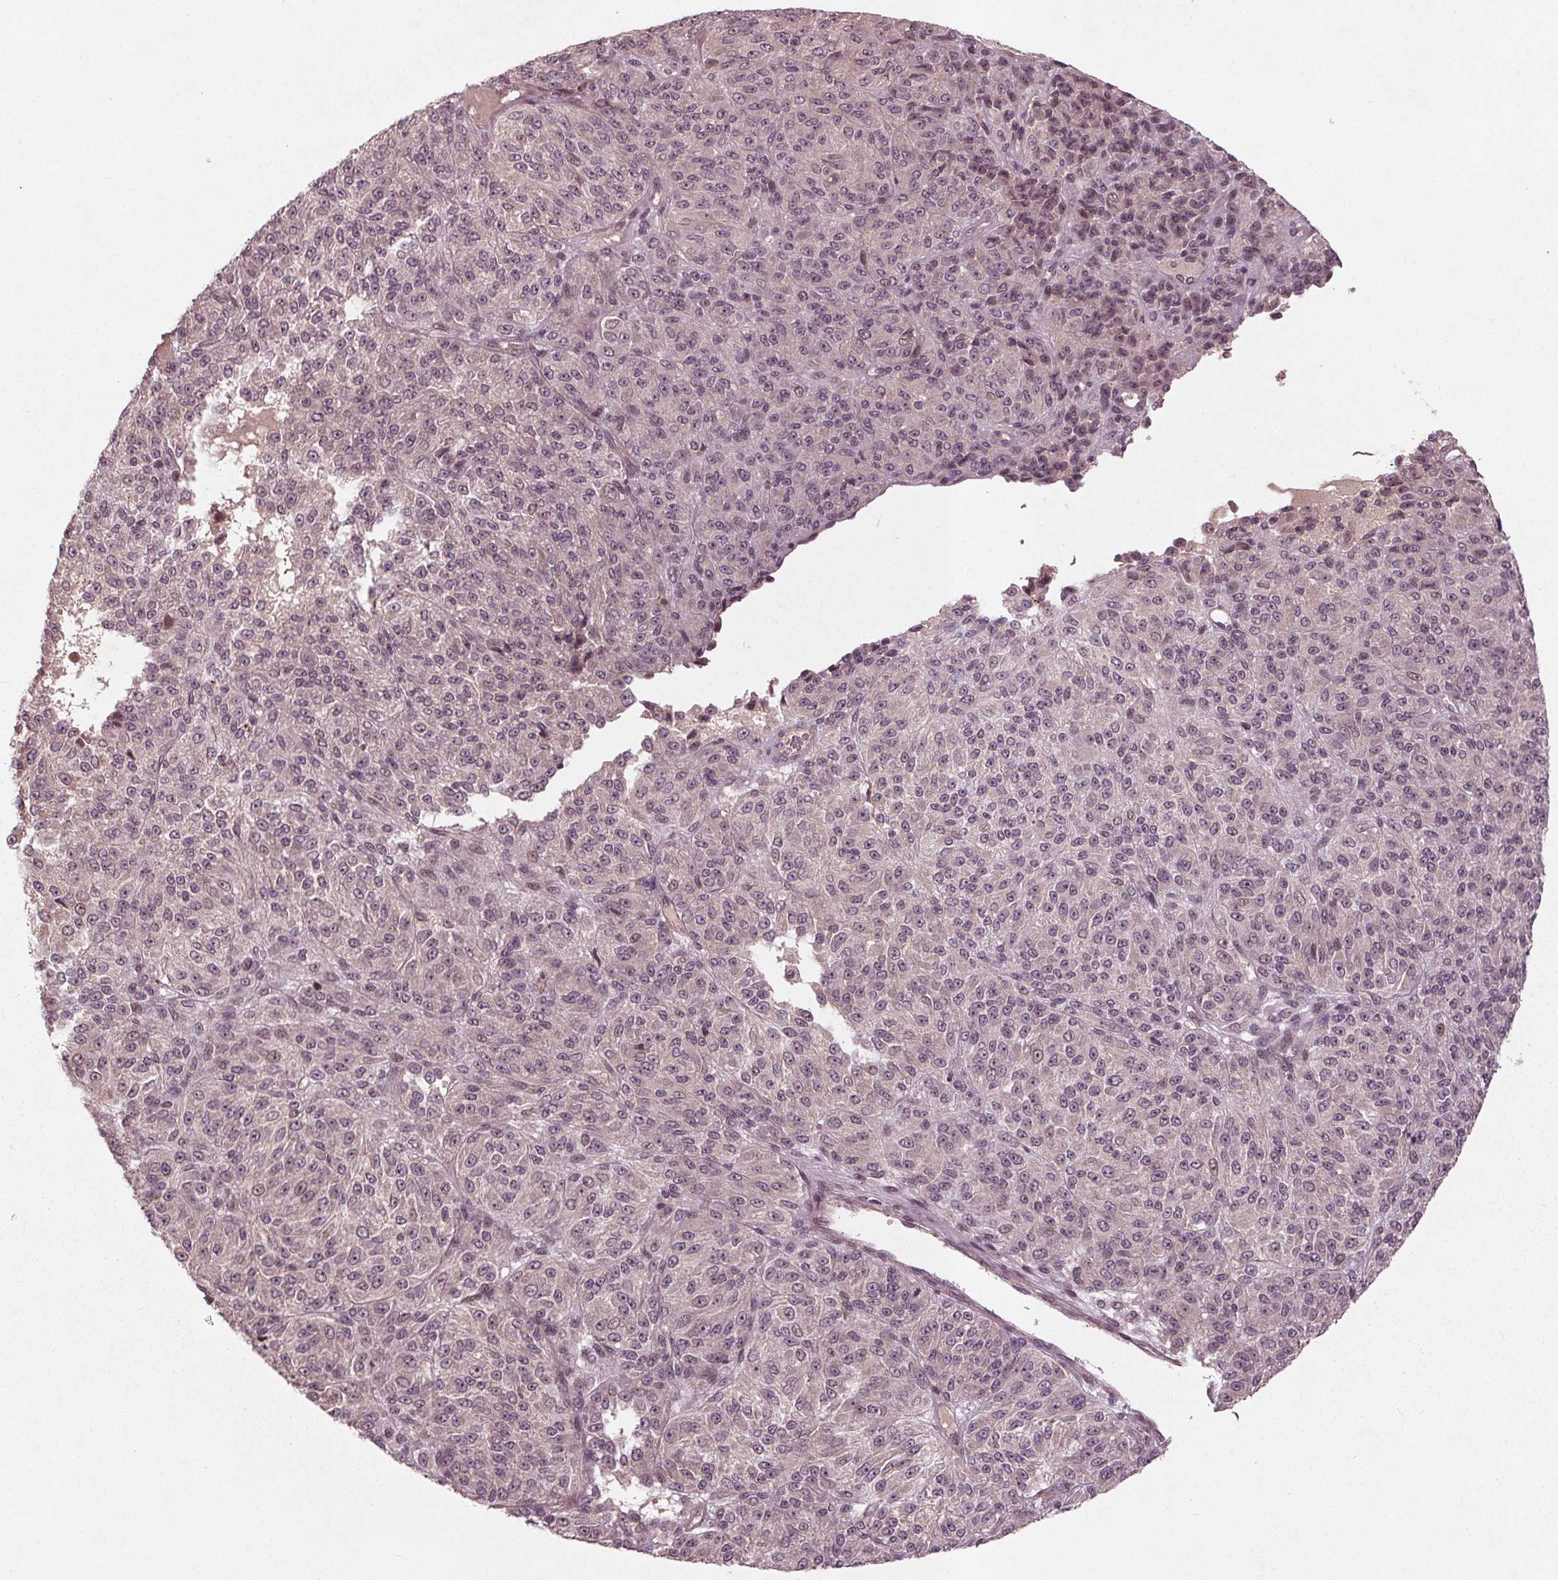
{"staining": {"intensity": "weak", "quantity": "<25%", "location": "nuclear"}, "tissue": "melanoma", "cell_type": "Tumor cells", "image_type": "cancer", "snomed": [{"axis": "morphology", "description": "Malignant melanoma, Metastatic site"}, {"axis": "topography", "description": "Brain"}], "caption": "A high-resolution micrograph shows immunohistochemistry staining of melanoma, which displays no significant positivity in tumor cells.", "gene": "CDKL4", "patient": {"sex": "female", "age": 56}}